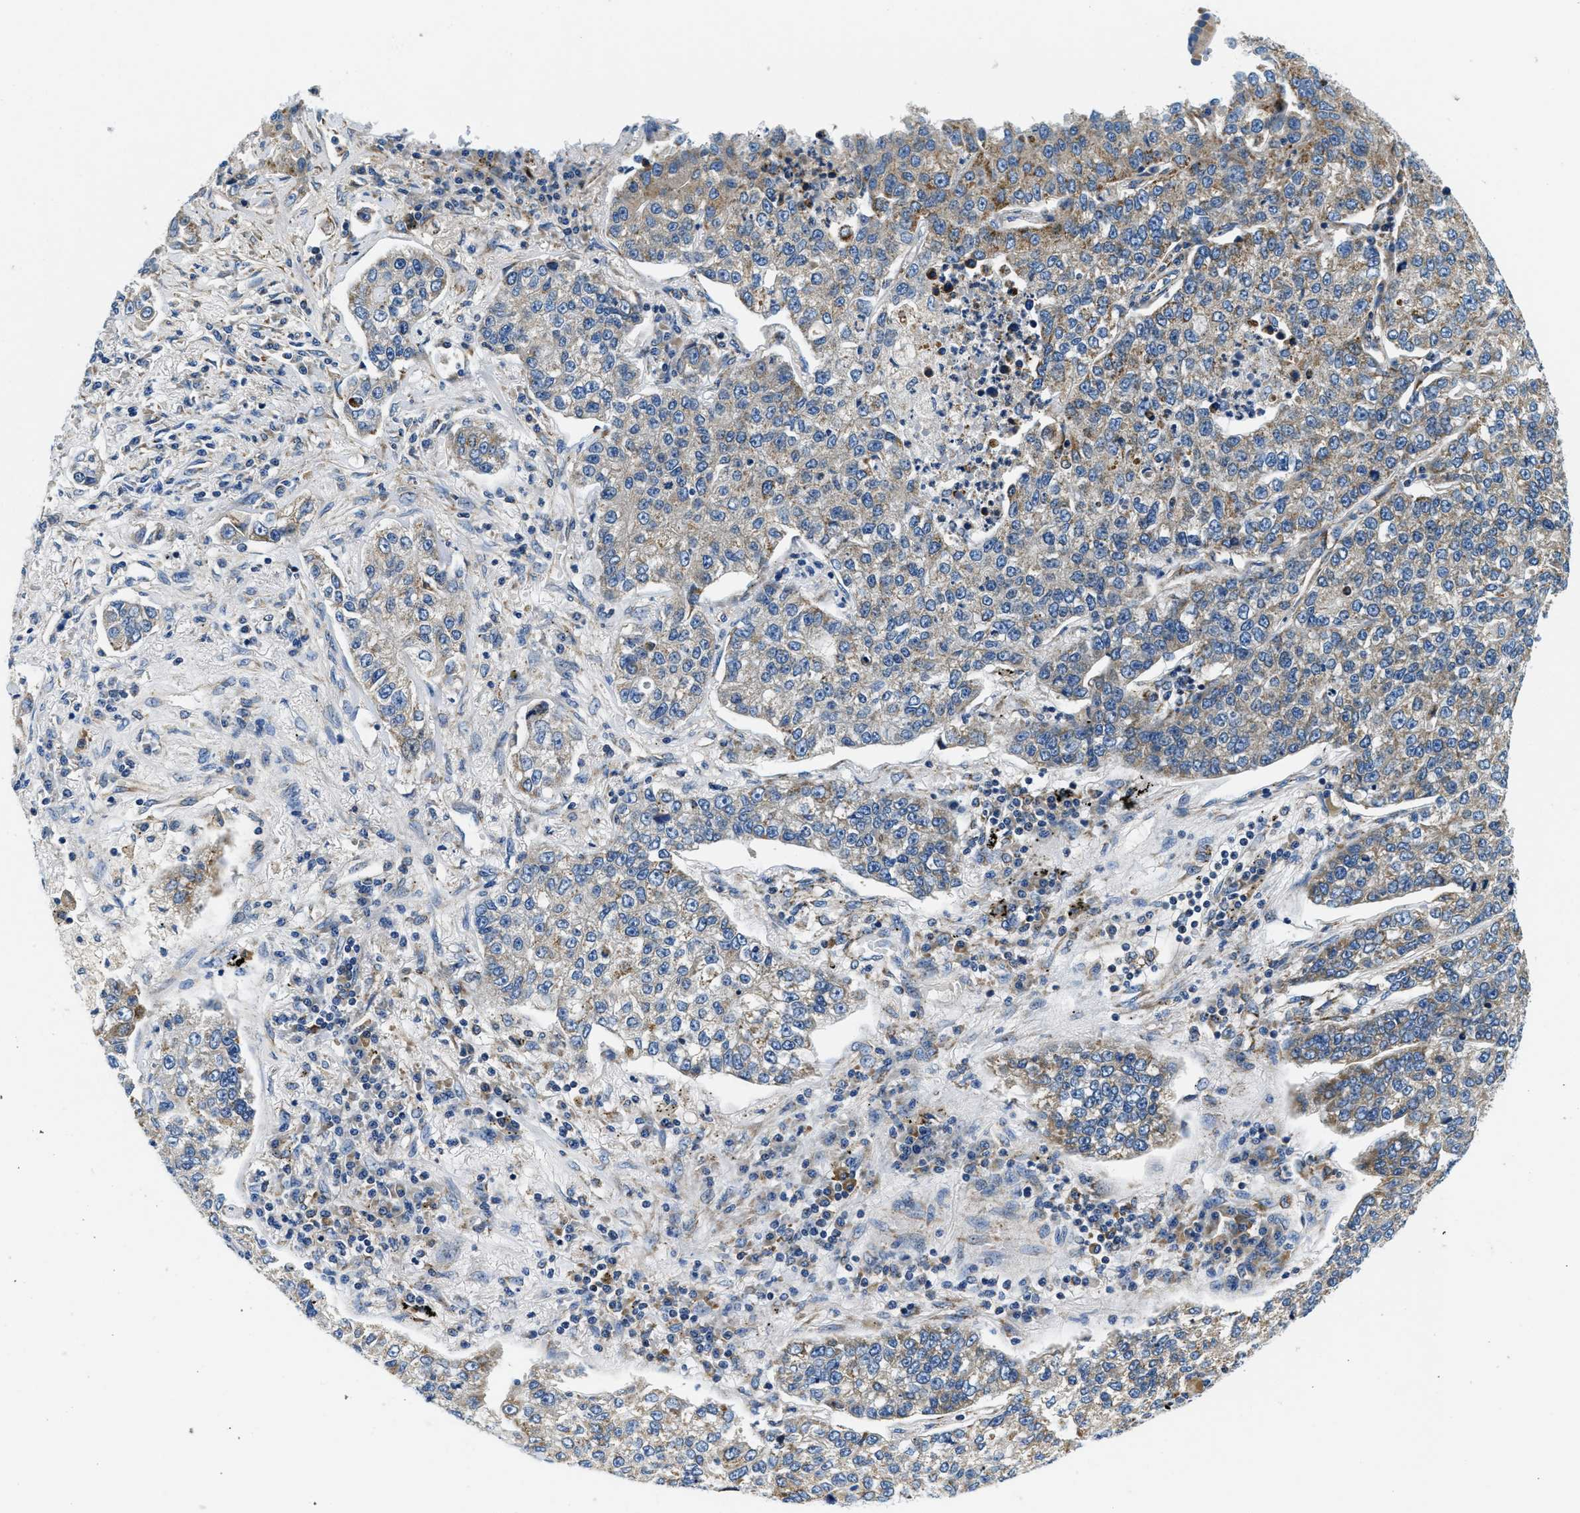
{"staining": {"intensity": "moderate", "quantity": "25%-75%", "location": "cytoplasmic/membranous"}, "tissue": "lung cancer", "cell_type": "Tumor cells", "image_type": "cancer", "snomed": [{"axis": "morphology", "description": "Adenocarcinoma, NOS"}, {"axis": "topography", "description": "Lung"}], "caption": "A brown stain highlights moderate cytoplasmic/membranous expression of a protein in lung cancer tumor cells.", "gene": "SAMD4B", "patient": {"sex": "male", "age": 49}}